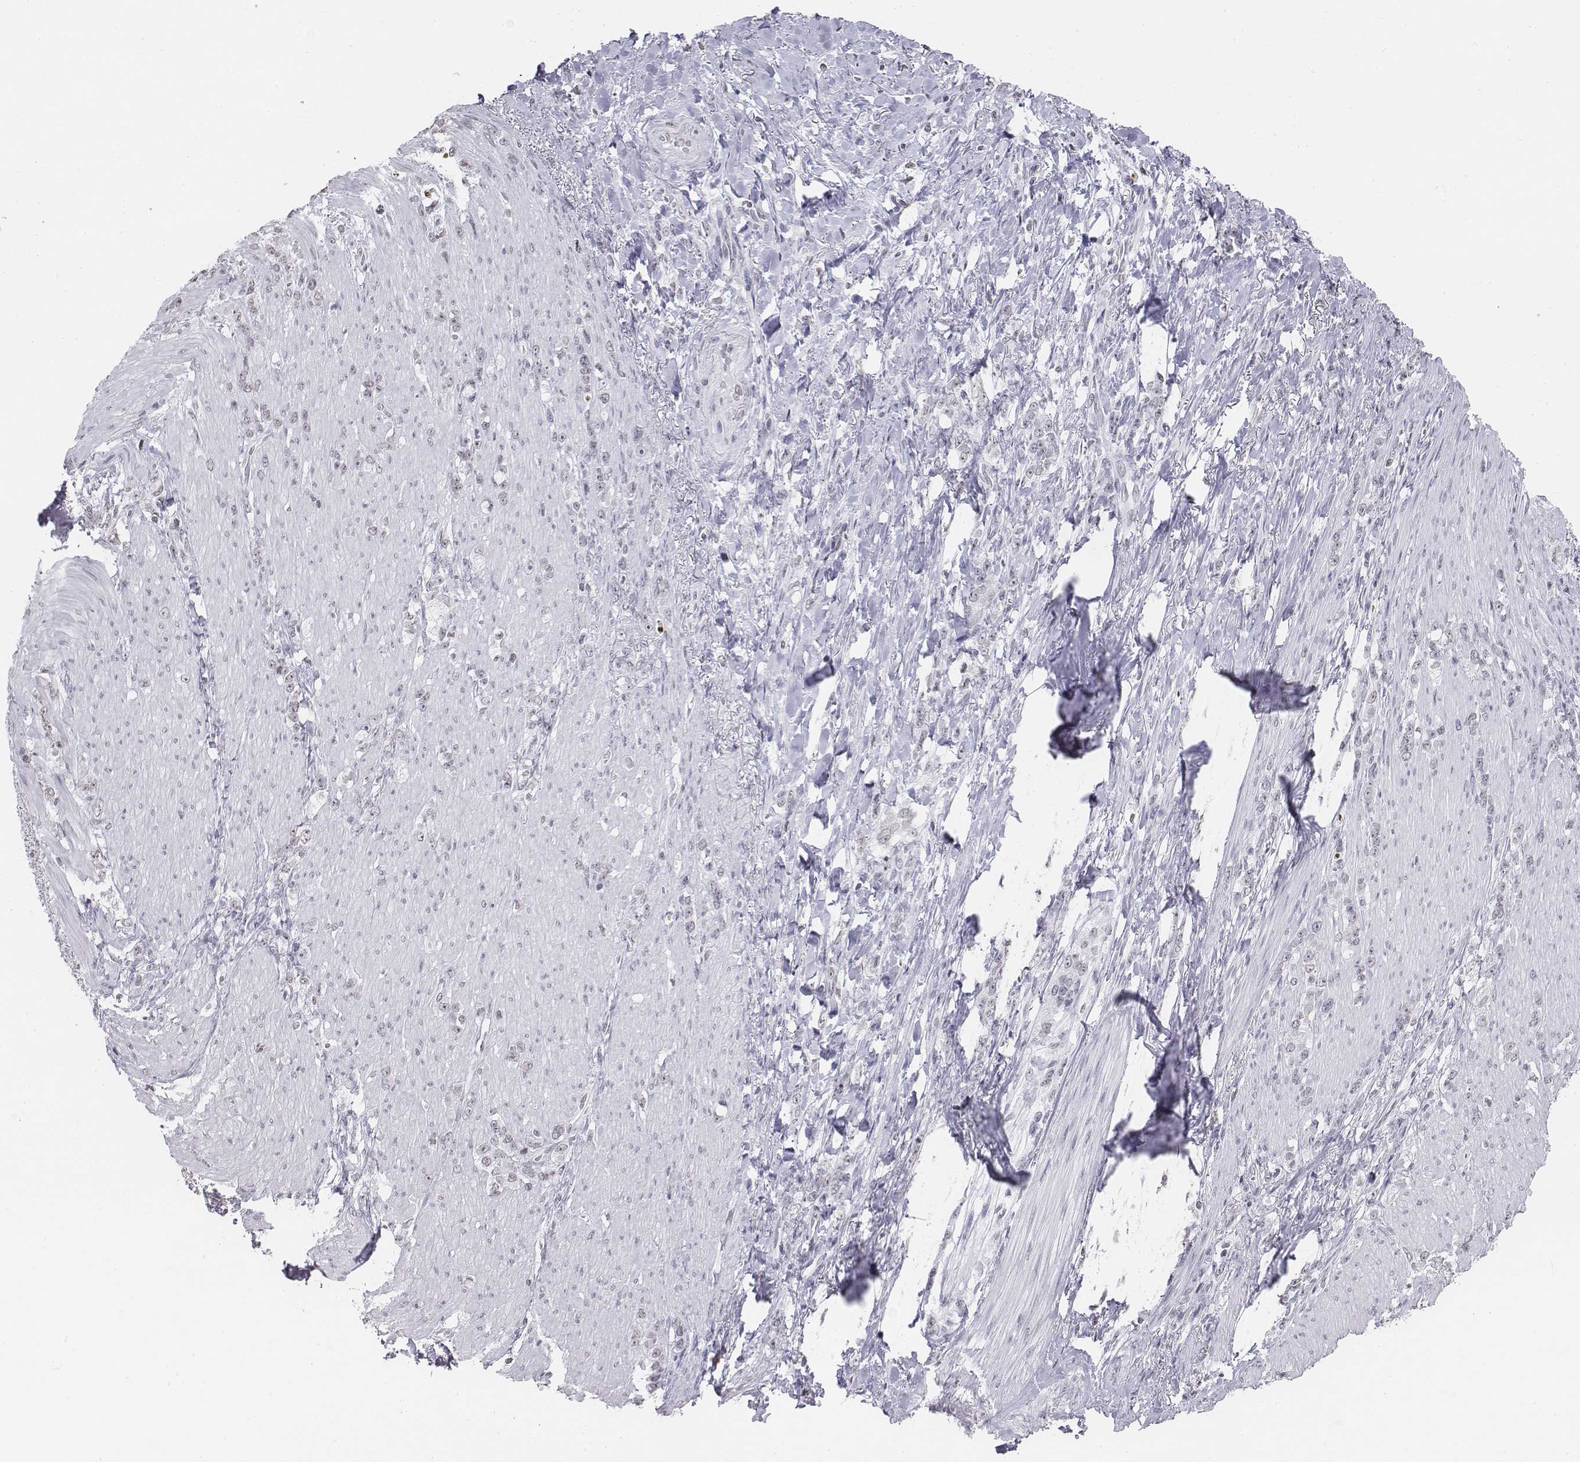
{"staining": {"intensity": "negative", "quantity": "none", "location": "none"}, "tissue": "stomach cancer", "cell_type": "Tumor cells", "image_type": "cancer", "snomed": [{"axis": "morphology", "description": "Adenocarcinoma, NOS"}, {"axis": "topography", "description": "Stomach, lower"}], "caption": "Protein analysis of stomach adenocarcinoma exhibits no significant expression in tumor cells.", "gene": "BARHL1", "patient": {"sex": "male", "age": 88}}